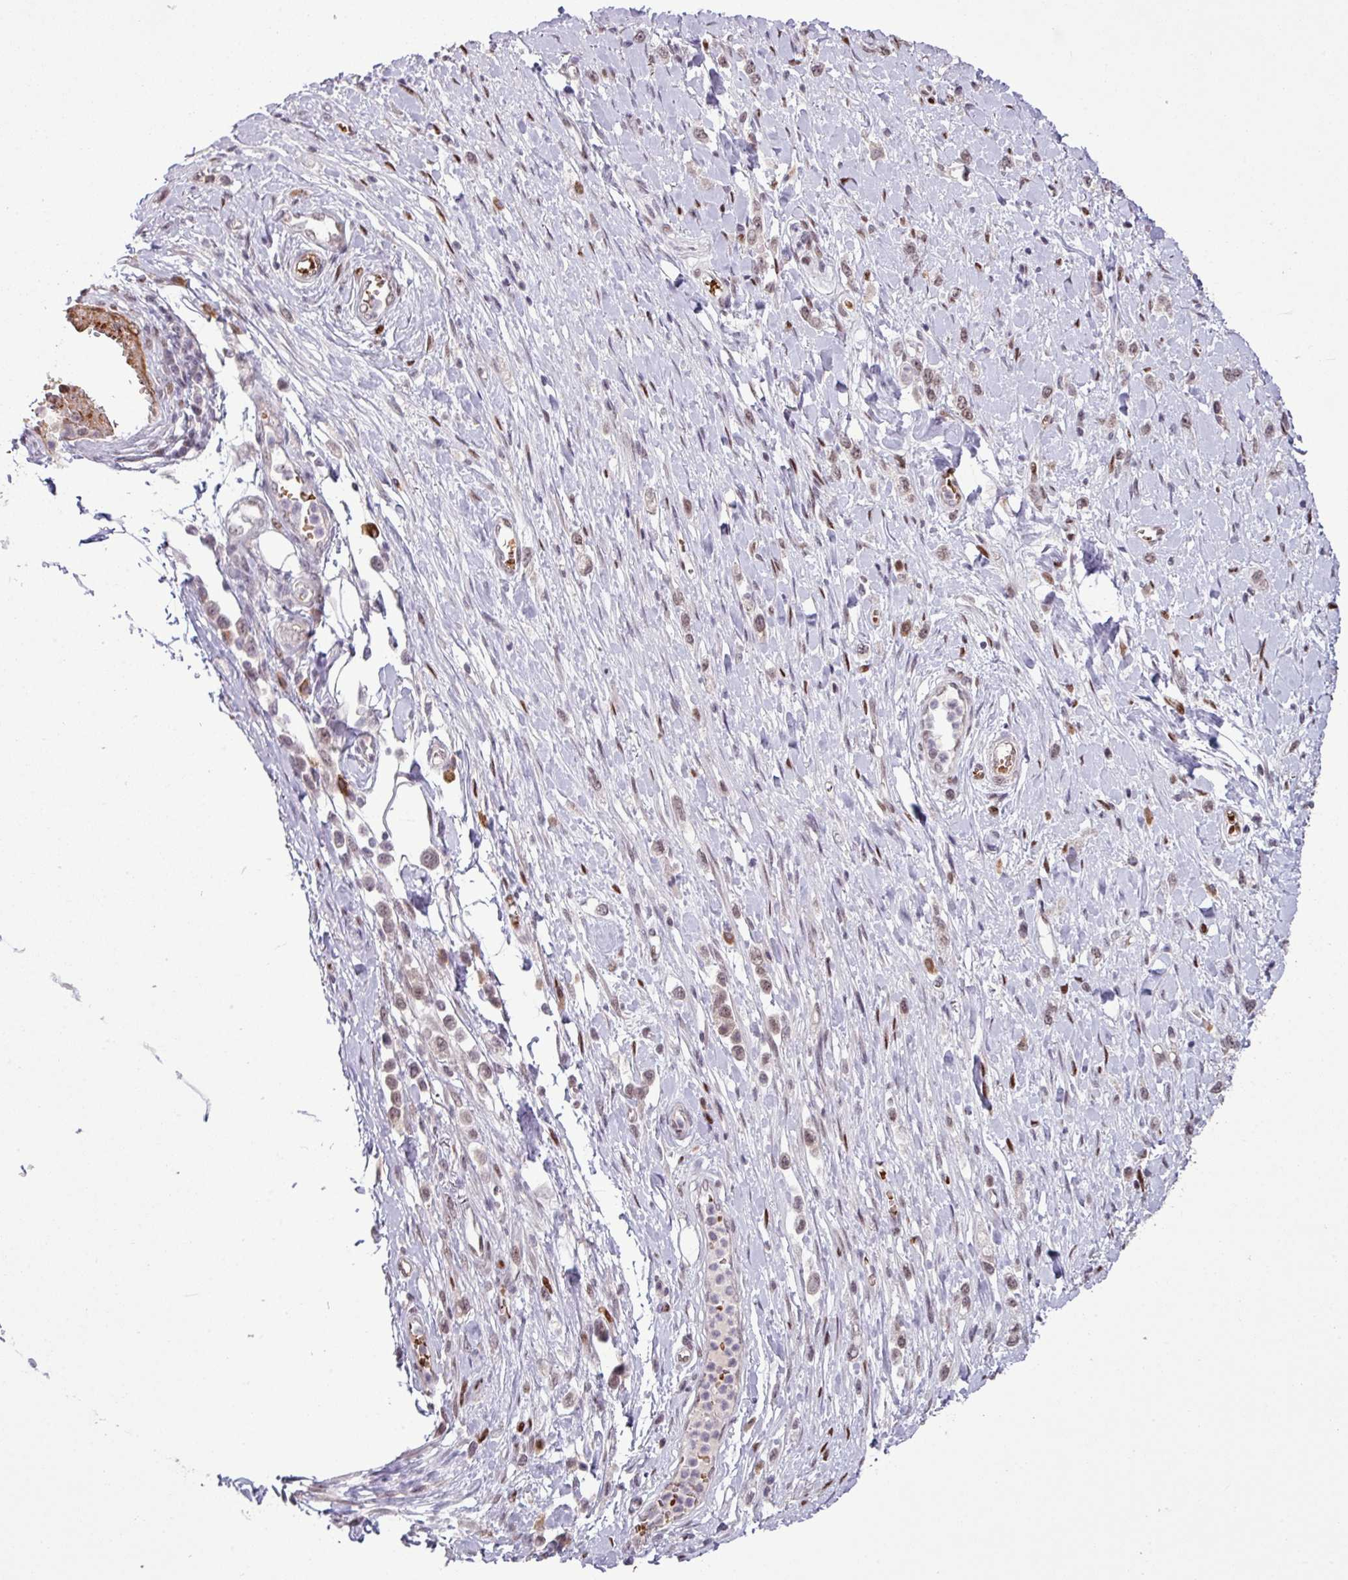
{"staining": {"intensity": "weak", "quantity": ">75%", "location": "nuclear"}, "tissue": "stomach cancer", "cell_type": "Tumor cells", "image_type": "cancer", "snomed": [{"axis": "morphology", "description": "Adenocarcinoma, NOS"}, {"axis": "topography", "description": "Stomach"}], "caption": "Stomach adenocarcinoma stained with immunohistochemistry exhibits weak nuclear positivity in approximately >75% of tumor cells. The protein is shown in brown color, while the nuclei are stained blue.", "gene": "PRDM5", "patient": {"sex": "female", "age": 65}}